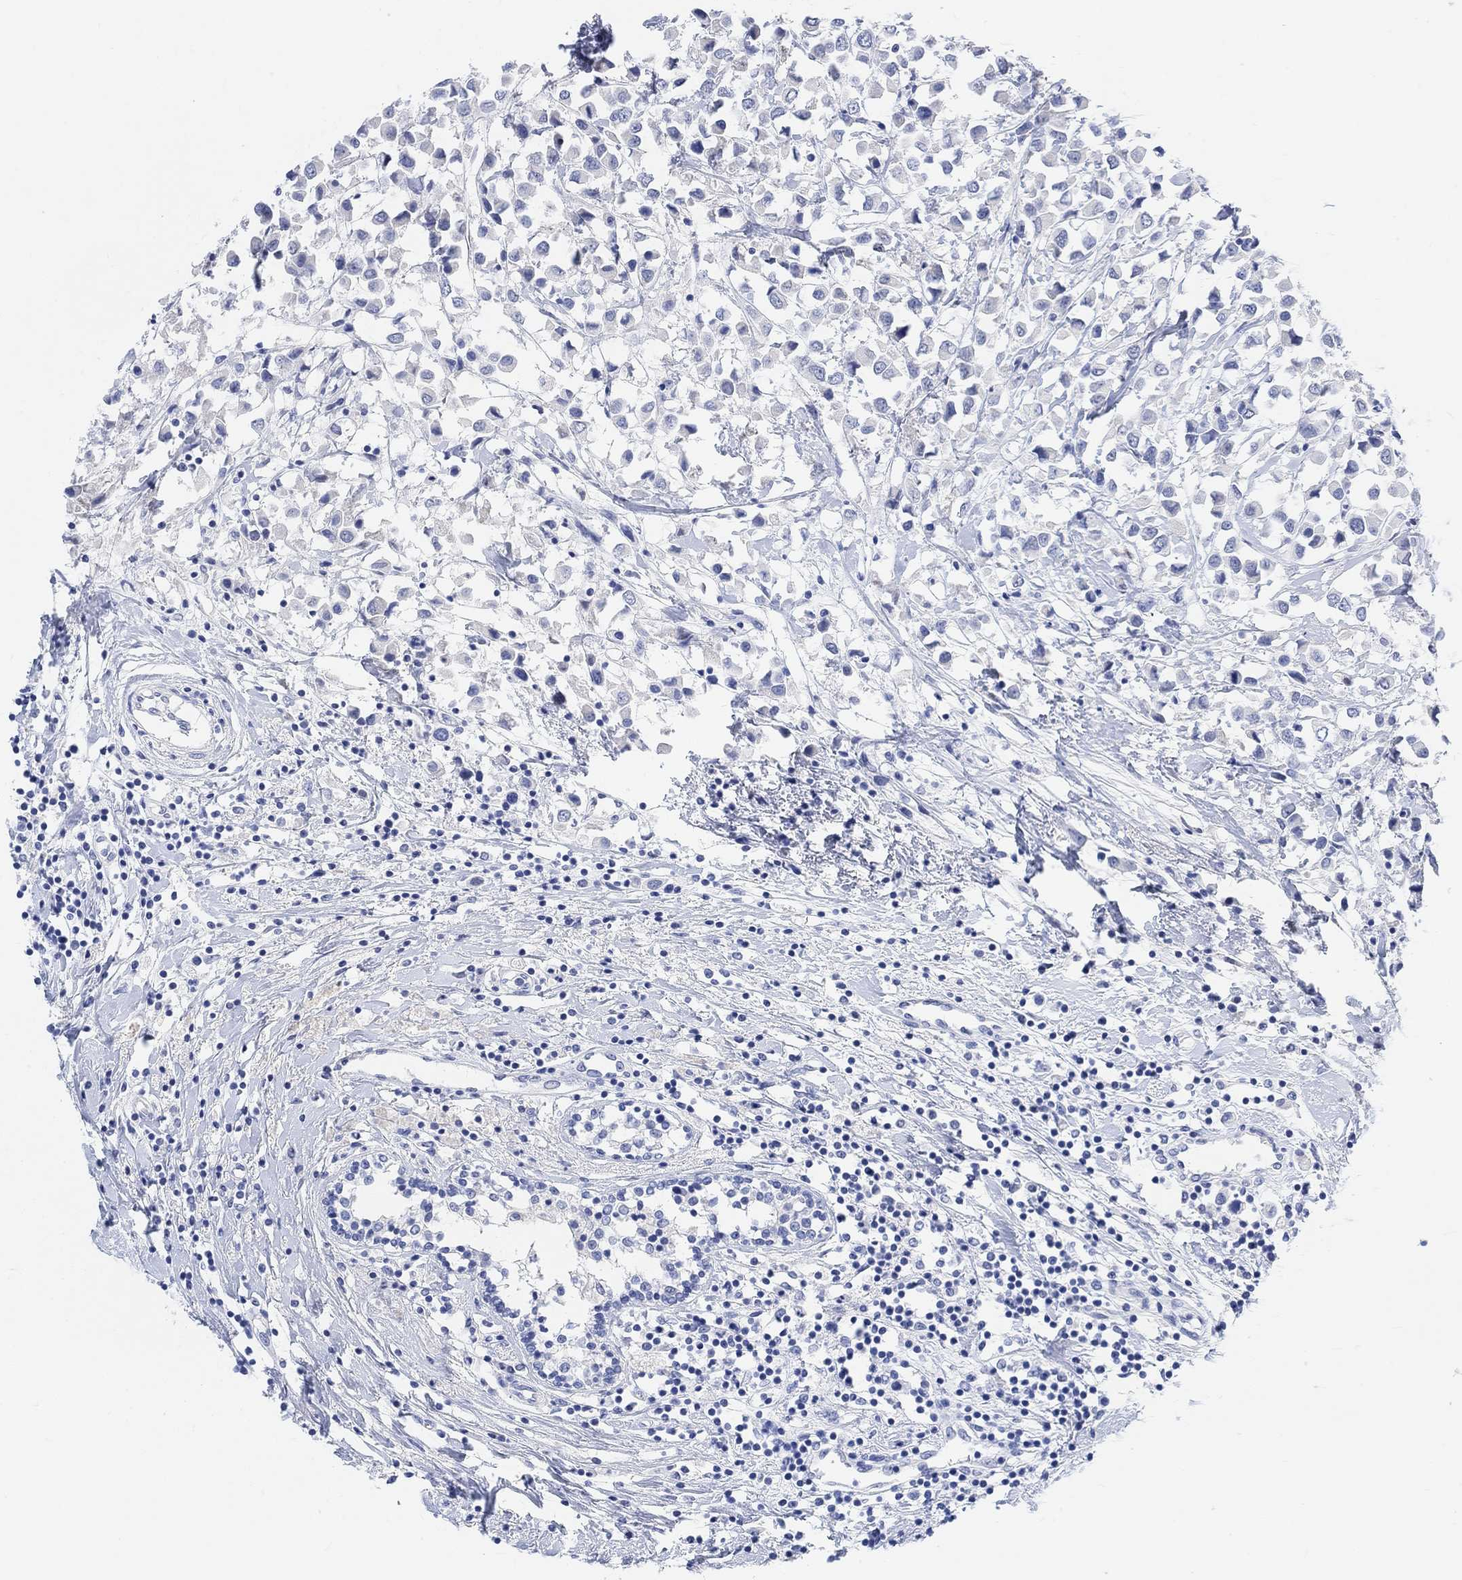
{"staining": {"intensity": "negative", "quantity": "none", "location": "none"}, "tissue": "breast cancer", "cell_type": "Tumor cells", "image_type": "cancer", "snomed": [{"axis": "morphology", "description": "Duct carcinoma"}, {"axis": "topography", "description": "Breast"}], "caption": "Breast cancer was stained to show a protein in brown. There is no significant positivity in tumor cells.", "gene": "ENO4", "patient": {"sex": "female", "age": 61}}